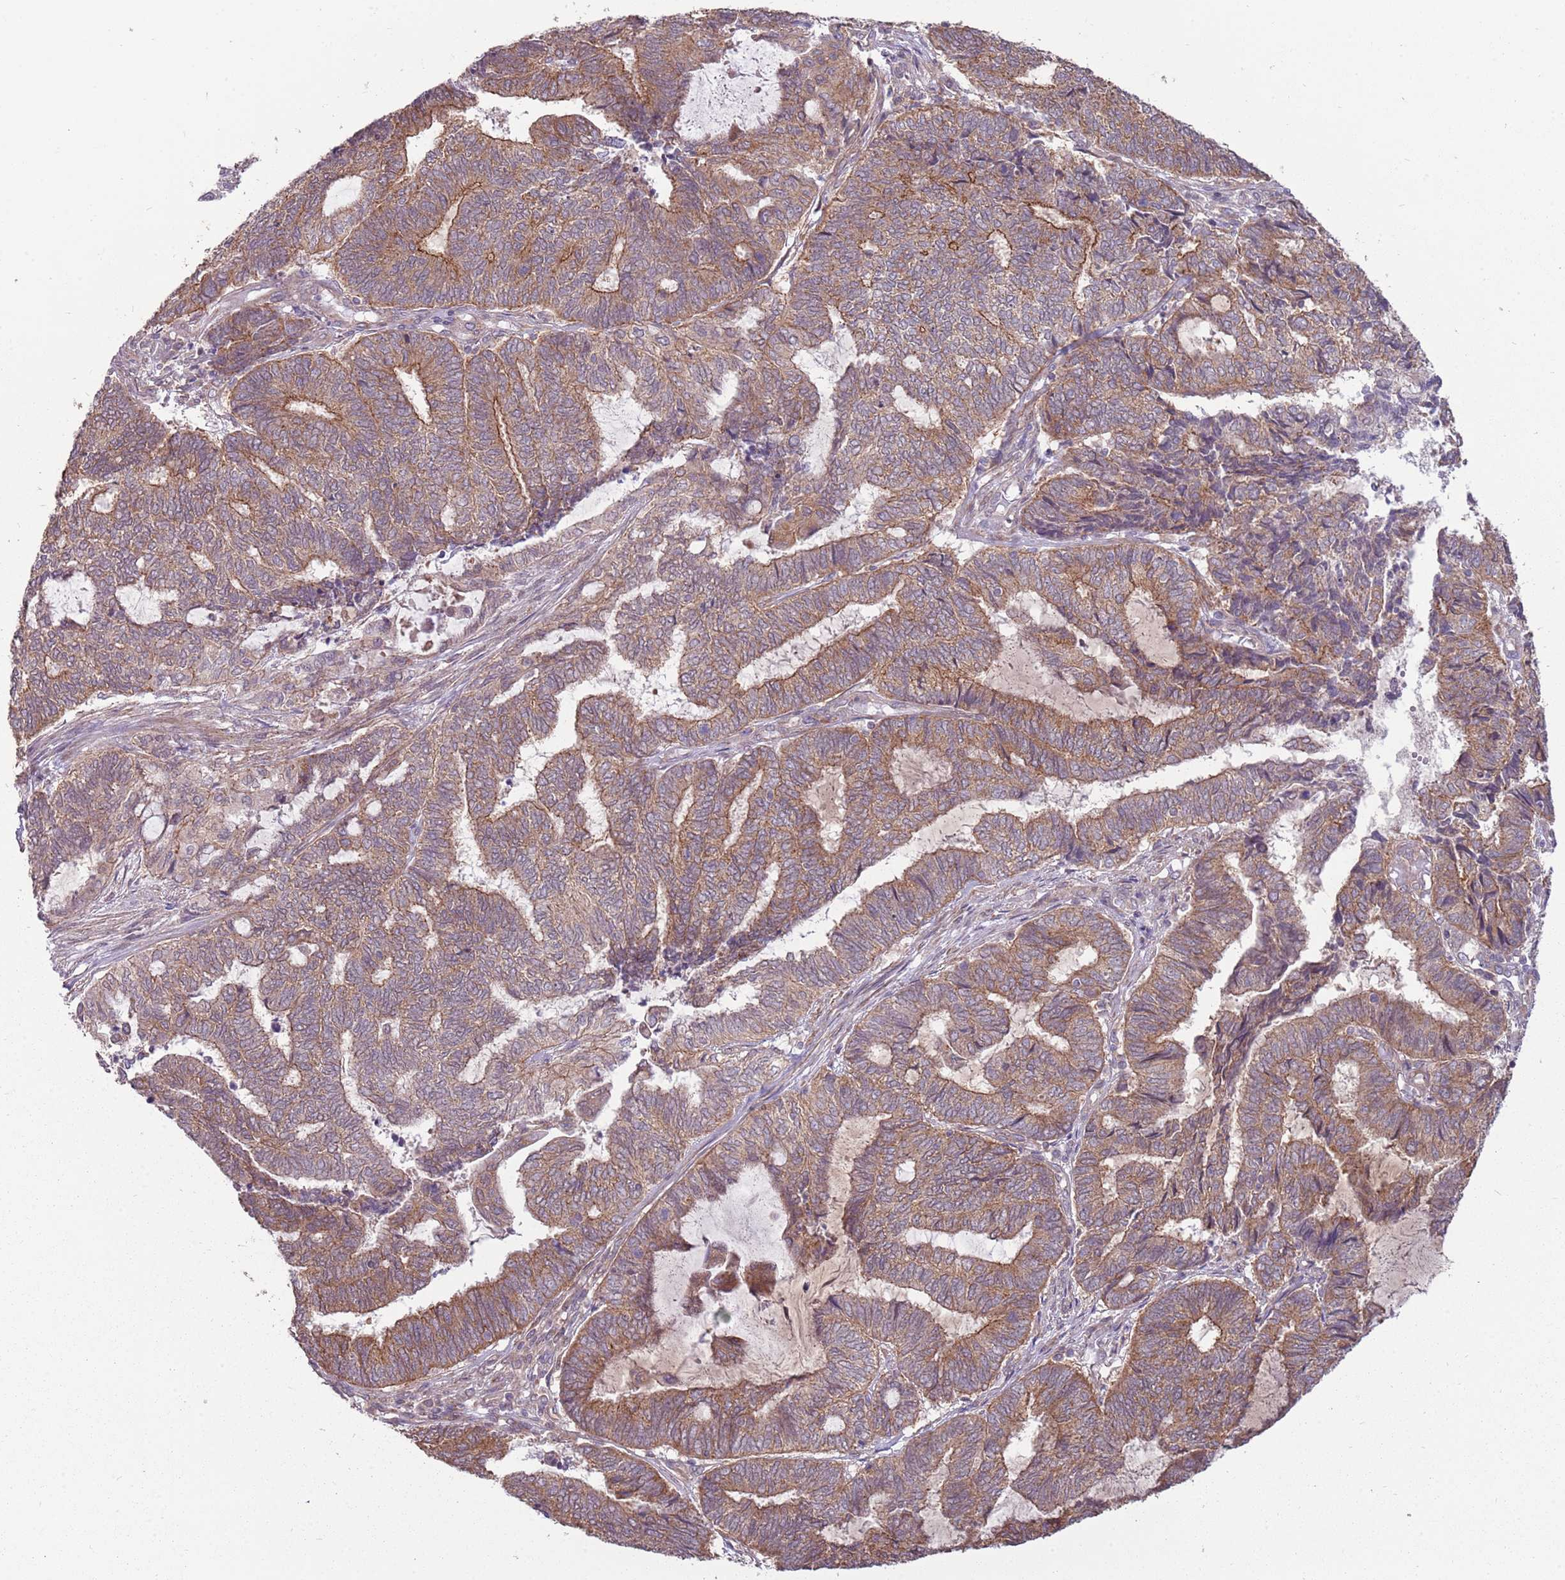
{"staining": {"intensity": "moderate", "quantity": ">75%", "location": "cytoplasmic/membranous"}, "tissue": "endometrial cancer", "cell_type": "Tumor cells", "image_type": "cancer", "snomed": [{"axis": "morphology", "description": "Adenocarcinoma, NOS"}, {"axis": "topography", "description": "Uterus"}, {"axis": "topography", "description": "Endometrium"}], "caption": "Immunohistochemical staining of endometrial cancer demonstrates medium levels of moderate cytoplasmic/membranous positivity in about >75% of tumor cells. (Stains: DAB in brown, nuclei in blue, Microscopy: brightfield microscopy at high magnification).", "gene": "SPATA31D1", "patient": {"sex": "female", "age": 70}}